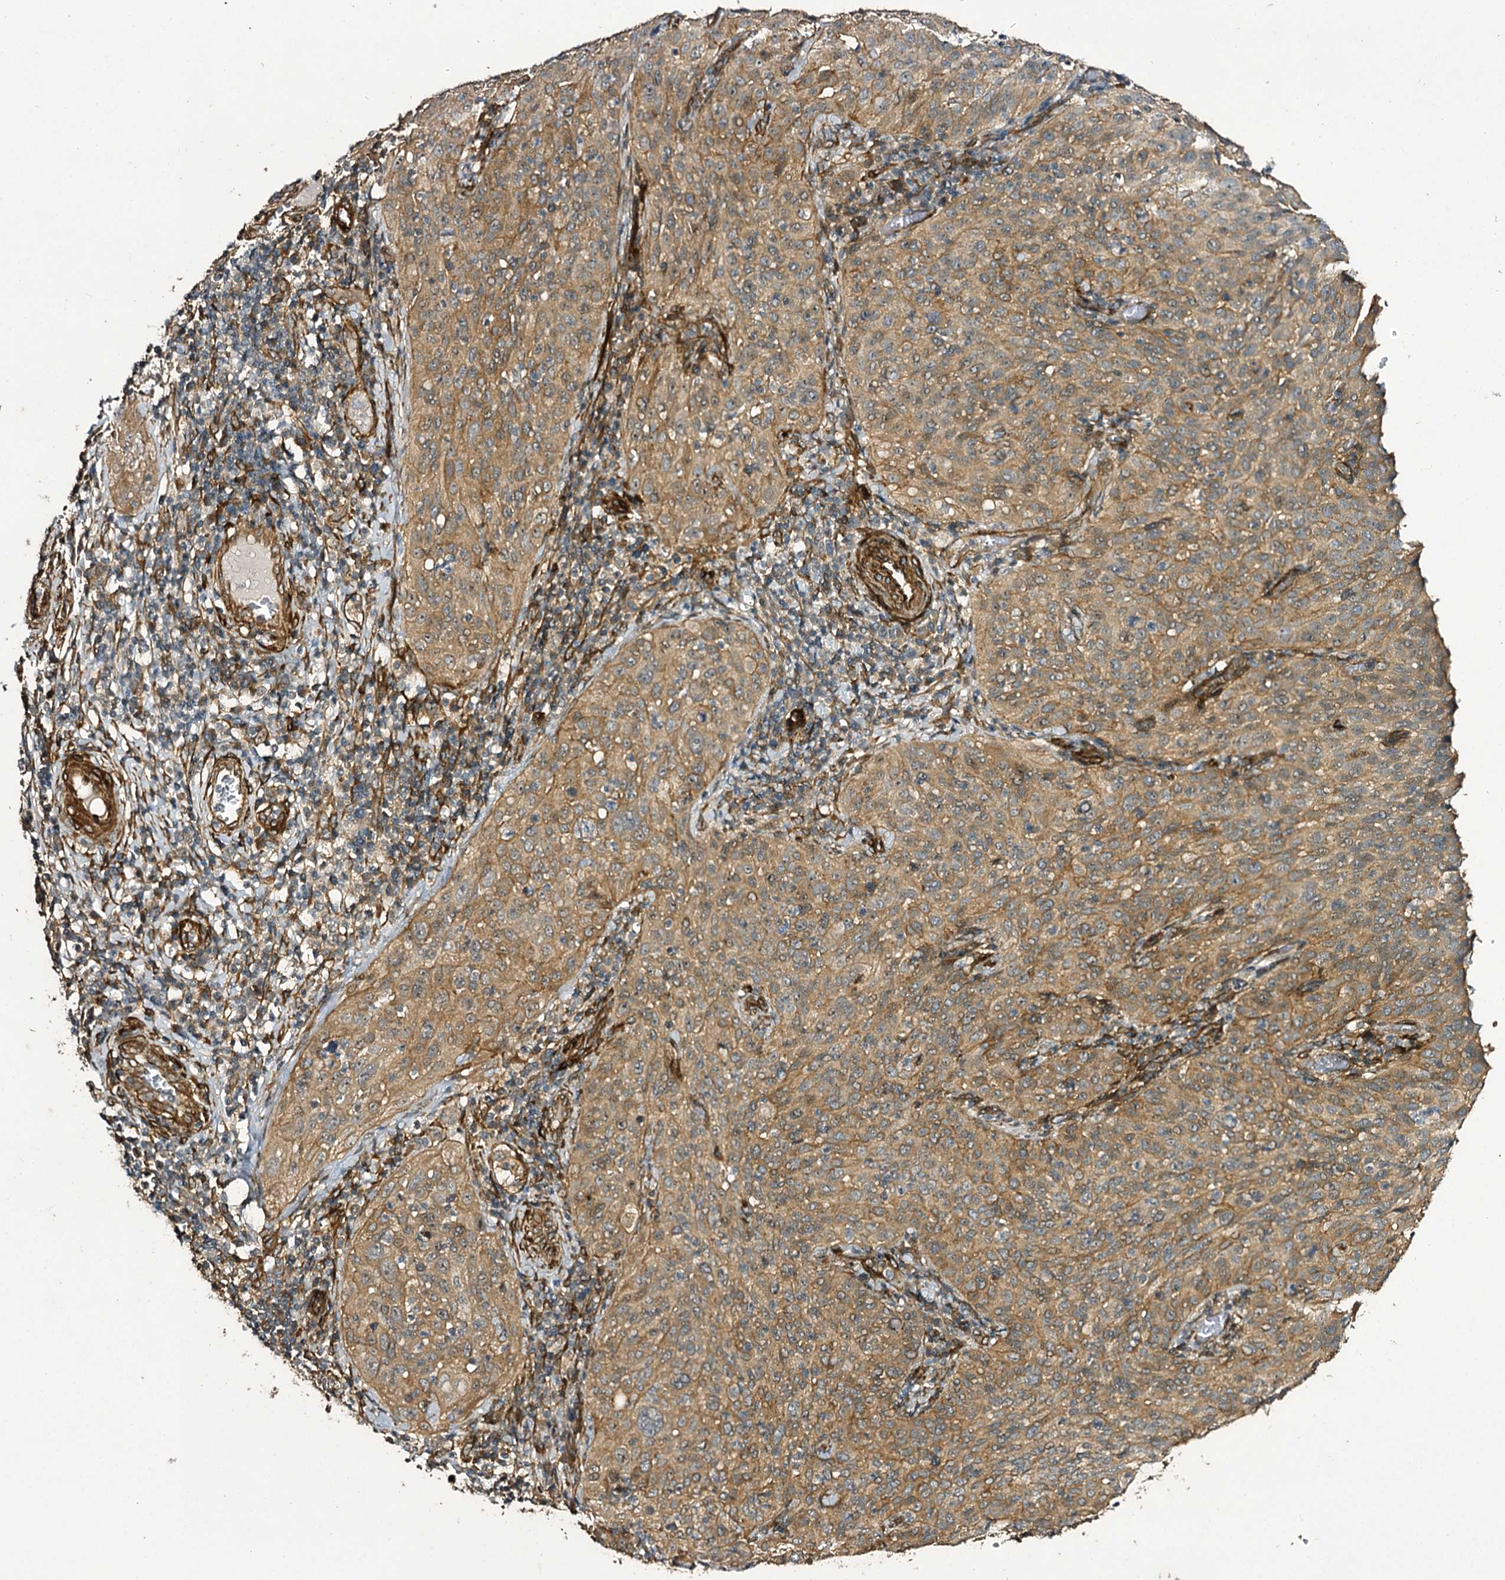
{"staining": {"intensity": "moderate", "quantity": ">75%", "location": "cytoplasmic/membranous"}, "tissue": "cervical cancer", "cell_type": "Tumor cells", "image_type": "cancer", "snomed": [{"axis": "morphology", "description": "Squamous cell carcinoma, NOS"}, {"axis": "topography", "description": "Cervix"}], "caption": "Moderate cytoplasmic/membranous protein positivity is present in approximately >75% of tumor cells in cervical cancer.", "gene": "MYO1C", "patient": {"sex": "female", "age": 31}}